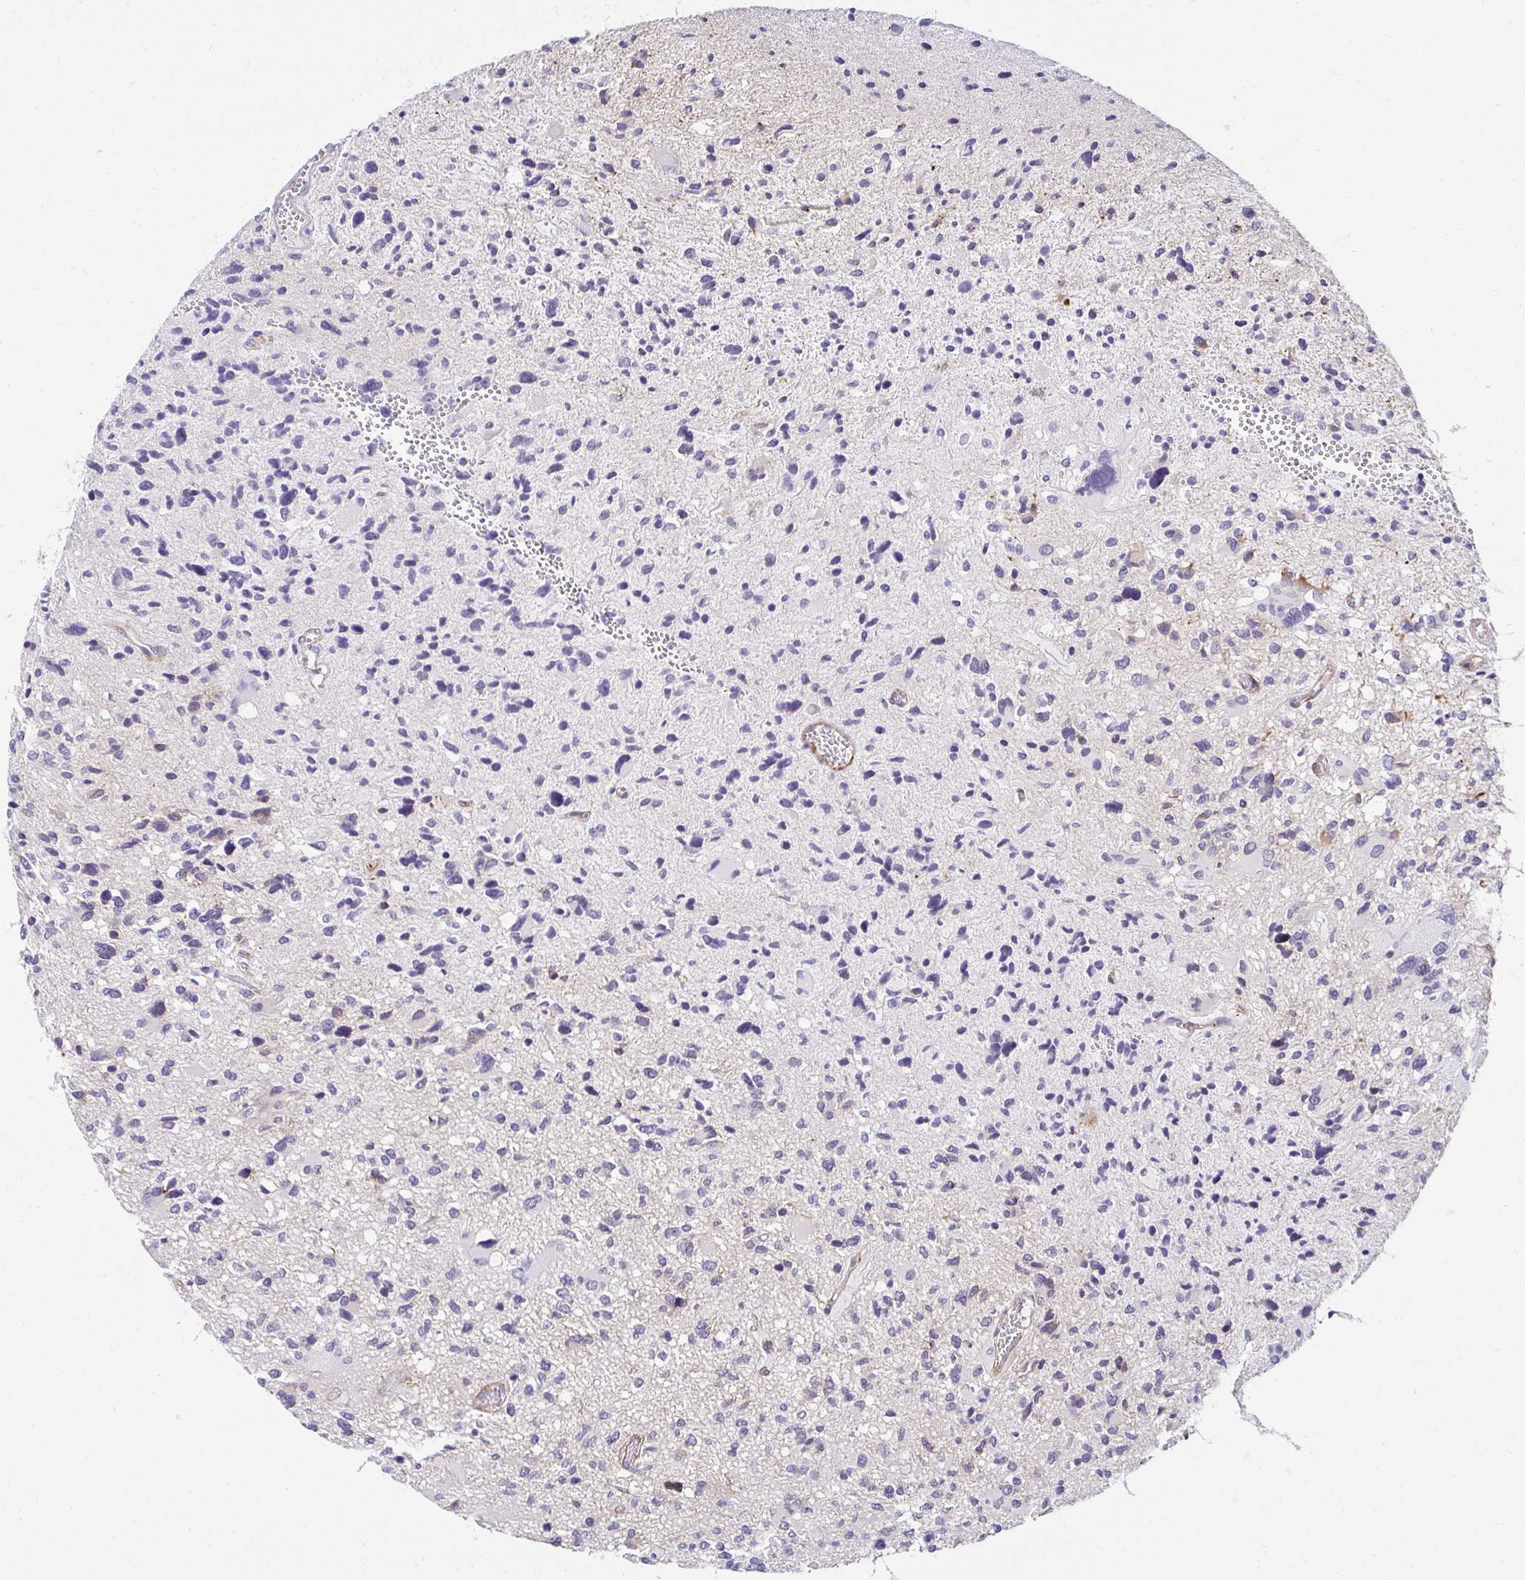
{"staining": {"intensity": "negative", "quantity": "none", "location": "none"}, "tissue": "glioma", "cell_type": "Tumor cells", "image_type": "cancer", "snomed": [{"axis": "morphology", "description": "Glioma, malignant, High grade"}, {"axis": "topography", "description": "Brain"}], "caption": "This is an immunohistochemistry (IHC) micrograph of human glioma. There is no positivity in tumor cells.", "gene": "ANKRD62", "patient": {"sex": "female", "age": 11}}